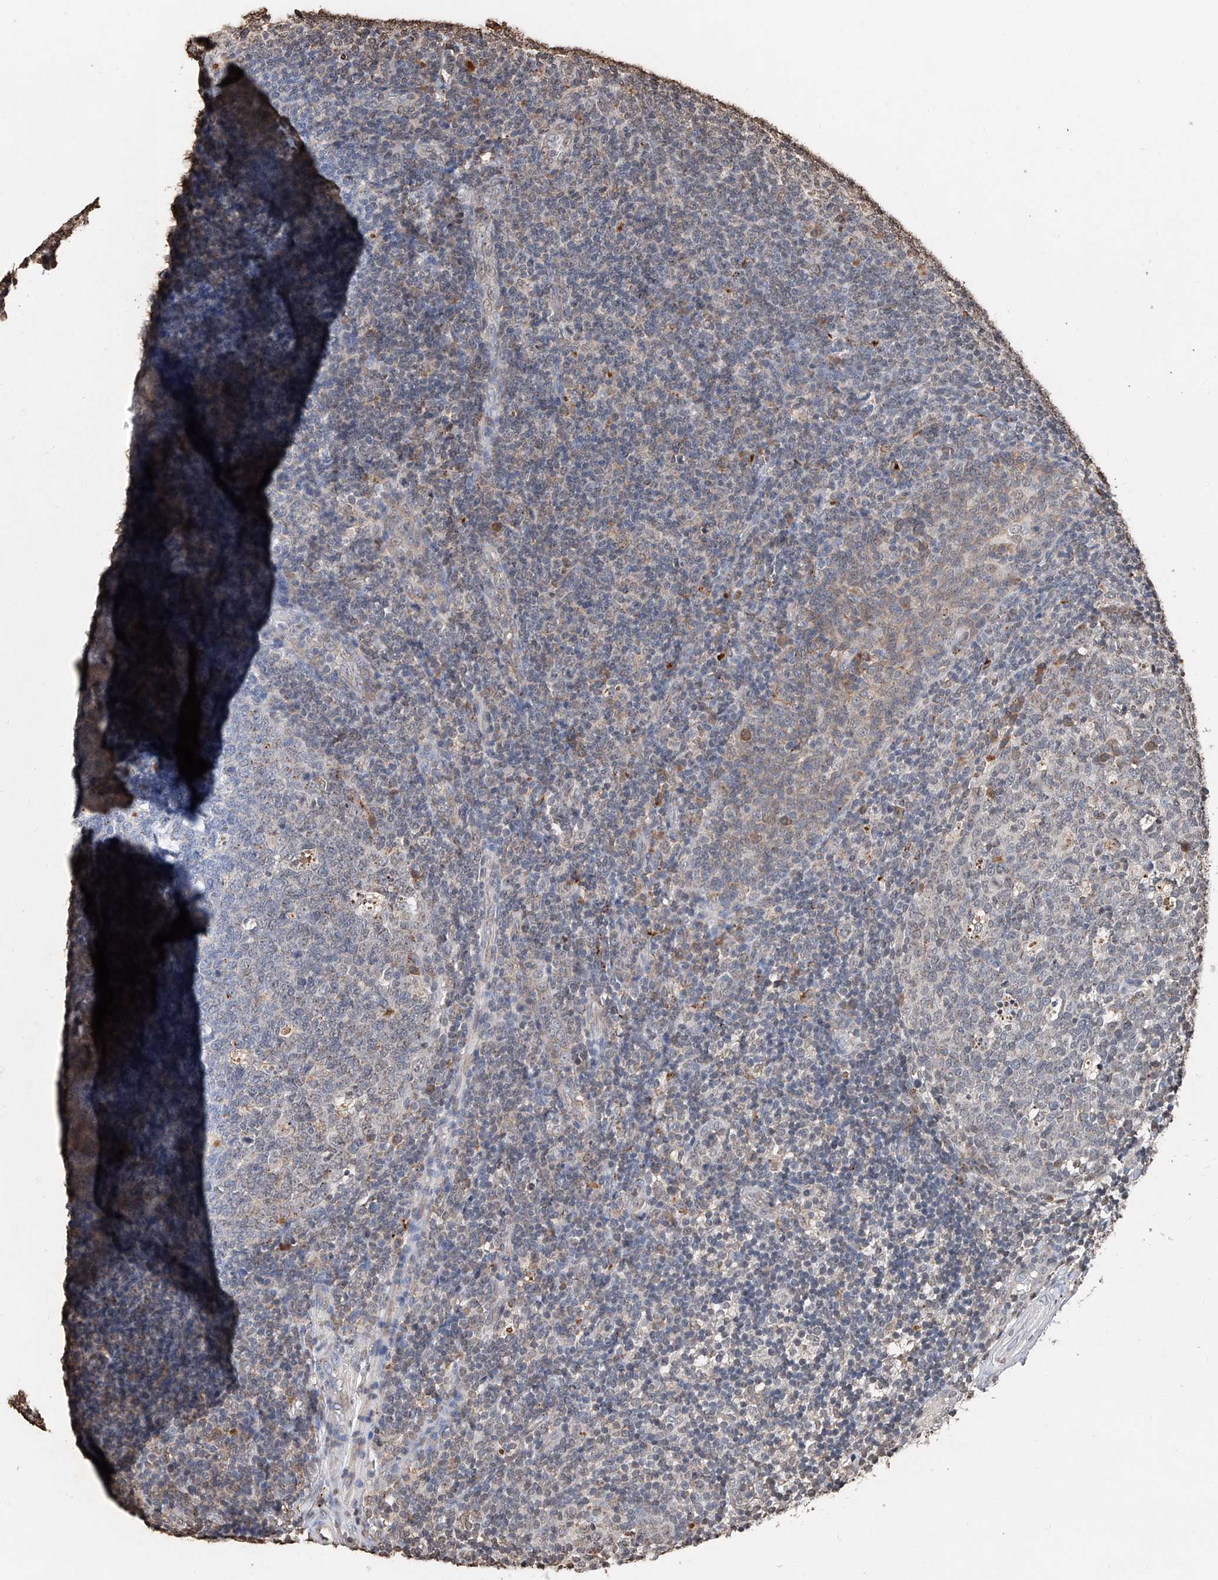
{"staining": {"intensity": "negative", "quantity": "none", "location": "none"}, "tissue": "tonsil", "cell_type": "Germinal center cells", "image_type": "normal", "snomed": [{"axis": "morphology", "description": "Normal tissue, NOS"}, {"axis": "topography", "description": "Tonsil"}], "caption": "Immunohistochemical staining of unremarkable tonsil reveals no significant expression in germinal center cells. (DAB immunohistochemistry, high magnification).", "gene": "RP9", "patient": {"sex": "female", "age": 19}}